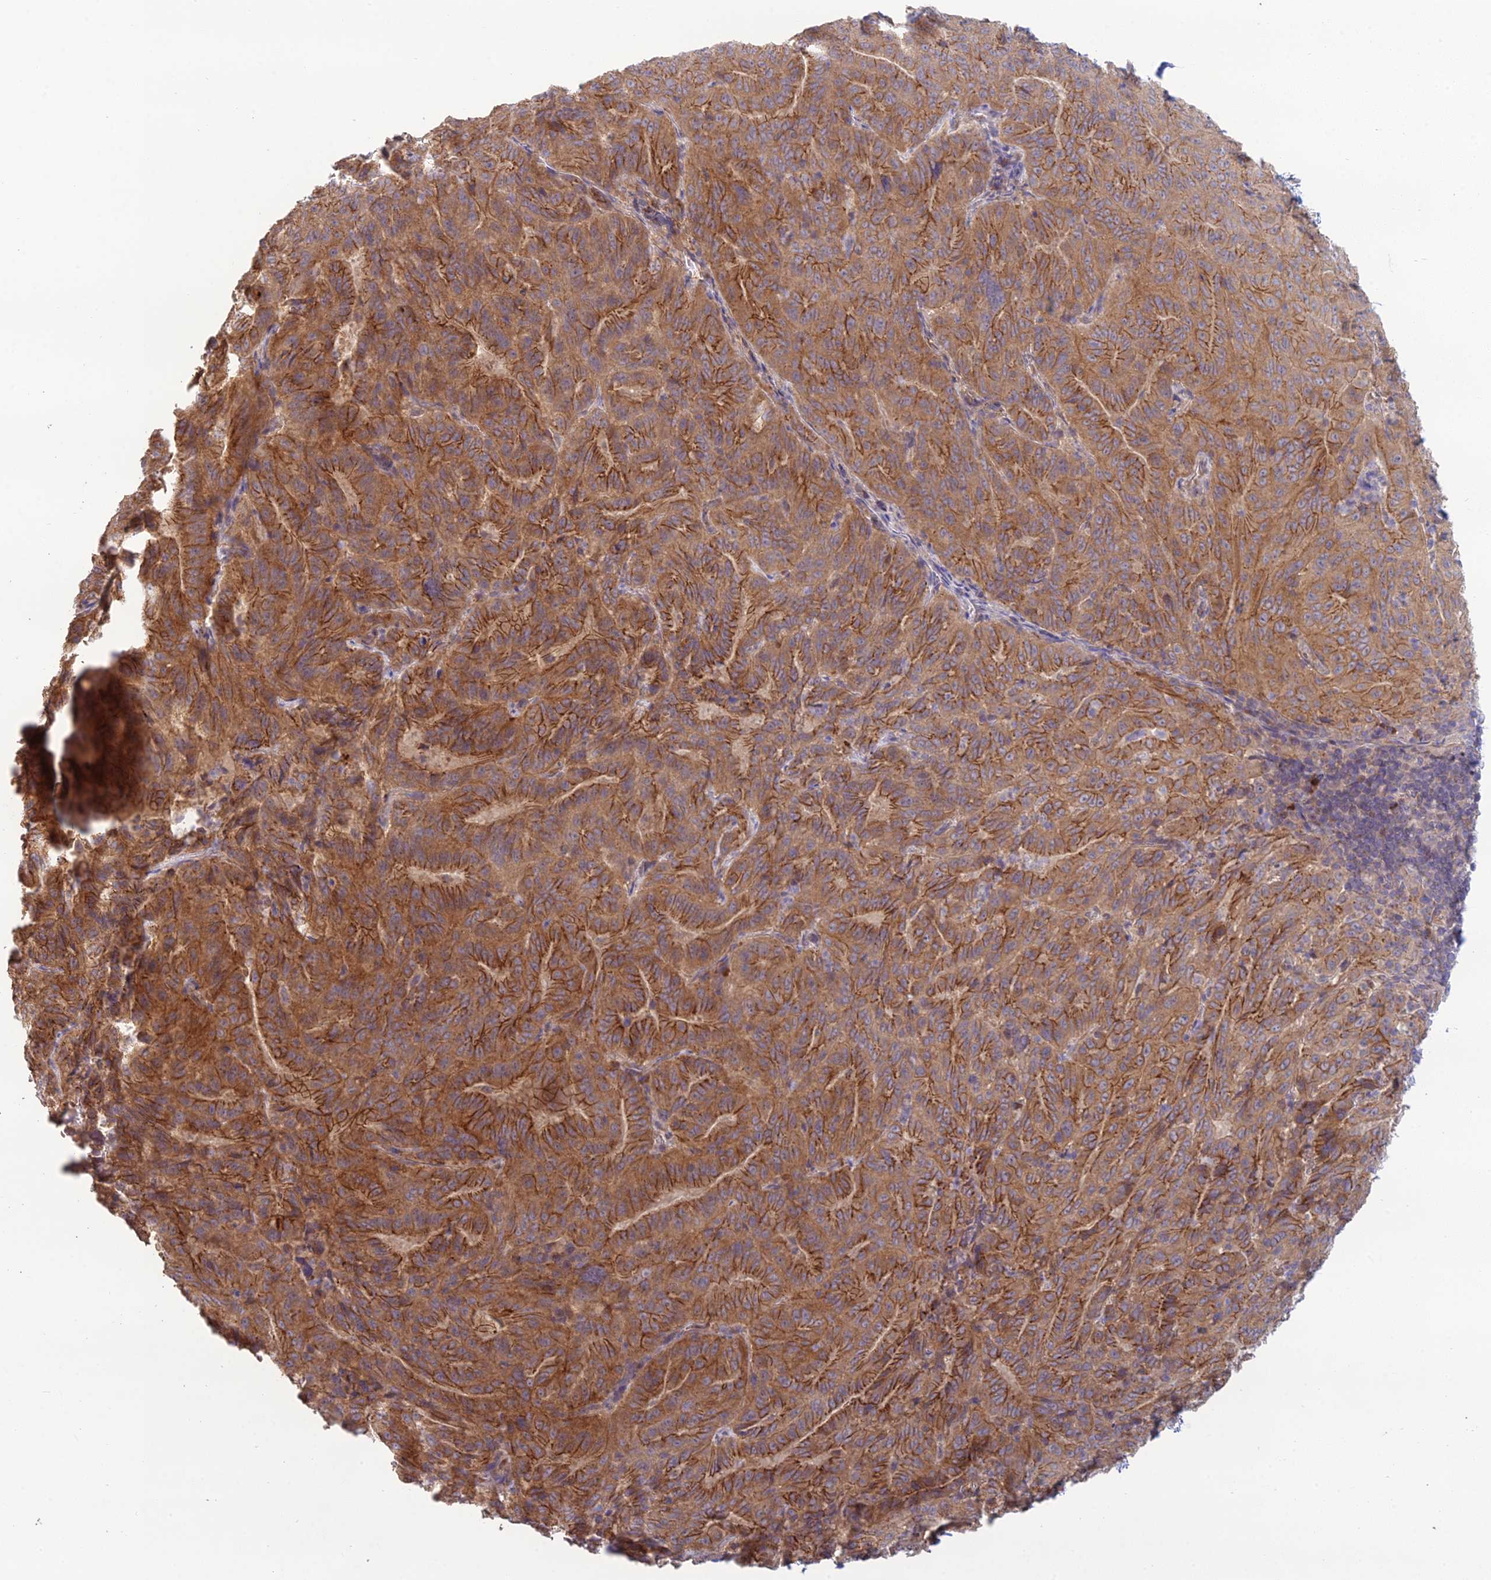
{"staining": {"intensity": "moderate", "quantity": ">75%", "location": "cytoplasmic/membranous"}, "tissue": "pancreatic cancer", "cell_type": "Tumor cells", "image_type": "cancer", "snomed": [{"axis": "morphology", "description": "Adenocarcinoma, NOS"}, {"axis": "topography", "description": "Pancreas"}], "caption": "IHC micrograph of human pancreatic adenocarcinoma stained for a protein (brown), which displays medium levels of moderate cytoplasmic/membranous expression in about >75% of tumor cells.", "gene": "MRNIP", "patient": {"sex": "male", "age": 63}}